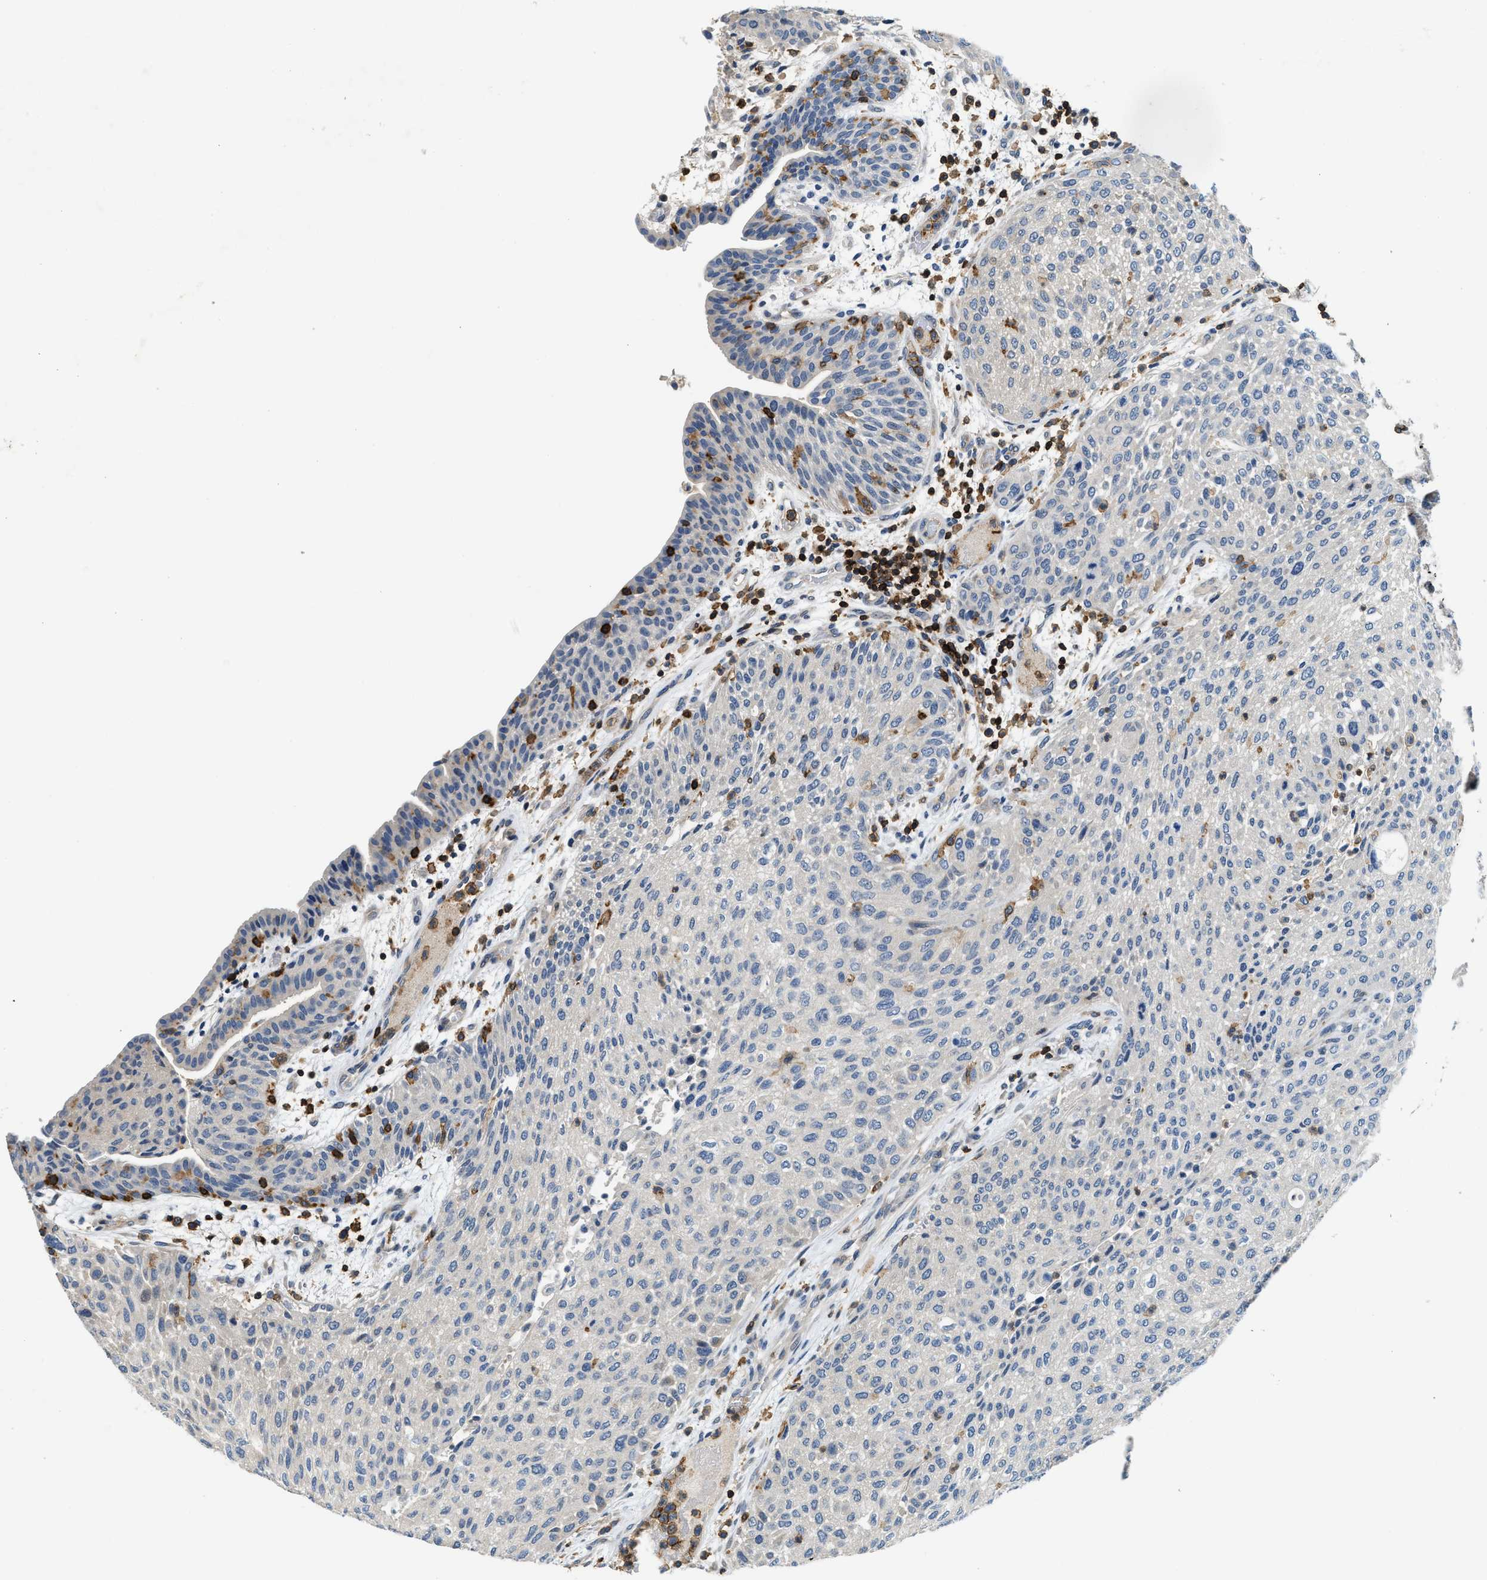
{"staining": {"intensity": "negative", "quantity": "none", "location": "none"}, "tissue": "urothelial cancer", "cell_type": "Tumor cells", "image_type": "cancer", "snomed": [{"axis": "morphology", "description": "Urothelial carcinoma, Low grade"}, {"axis": "morphology", "description": "Urothelial carcinoma, High grade"}, {"axis": "topography", "description": "Urinary bladder"}], "caption": "There is no significant expression in tumor cells of low-grade urothelial carcinoma. (Immunohistochemistry (ihc), brightfield microscopy, high magnification).", "gene": "MYO1G", "patient": {"sex": "male", "age": 35}}